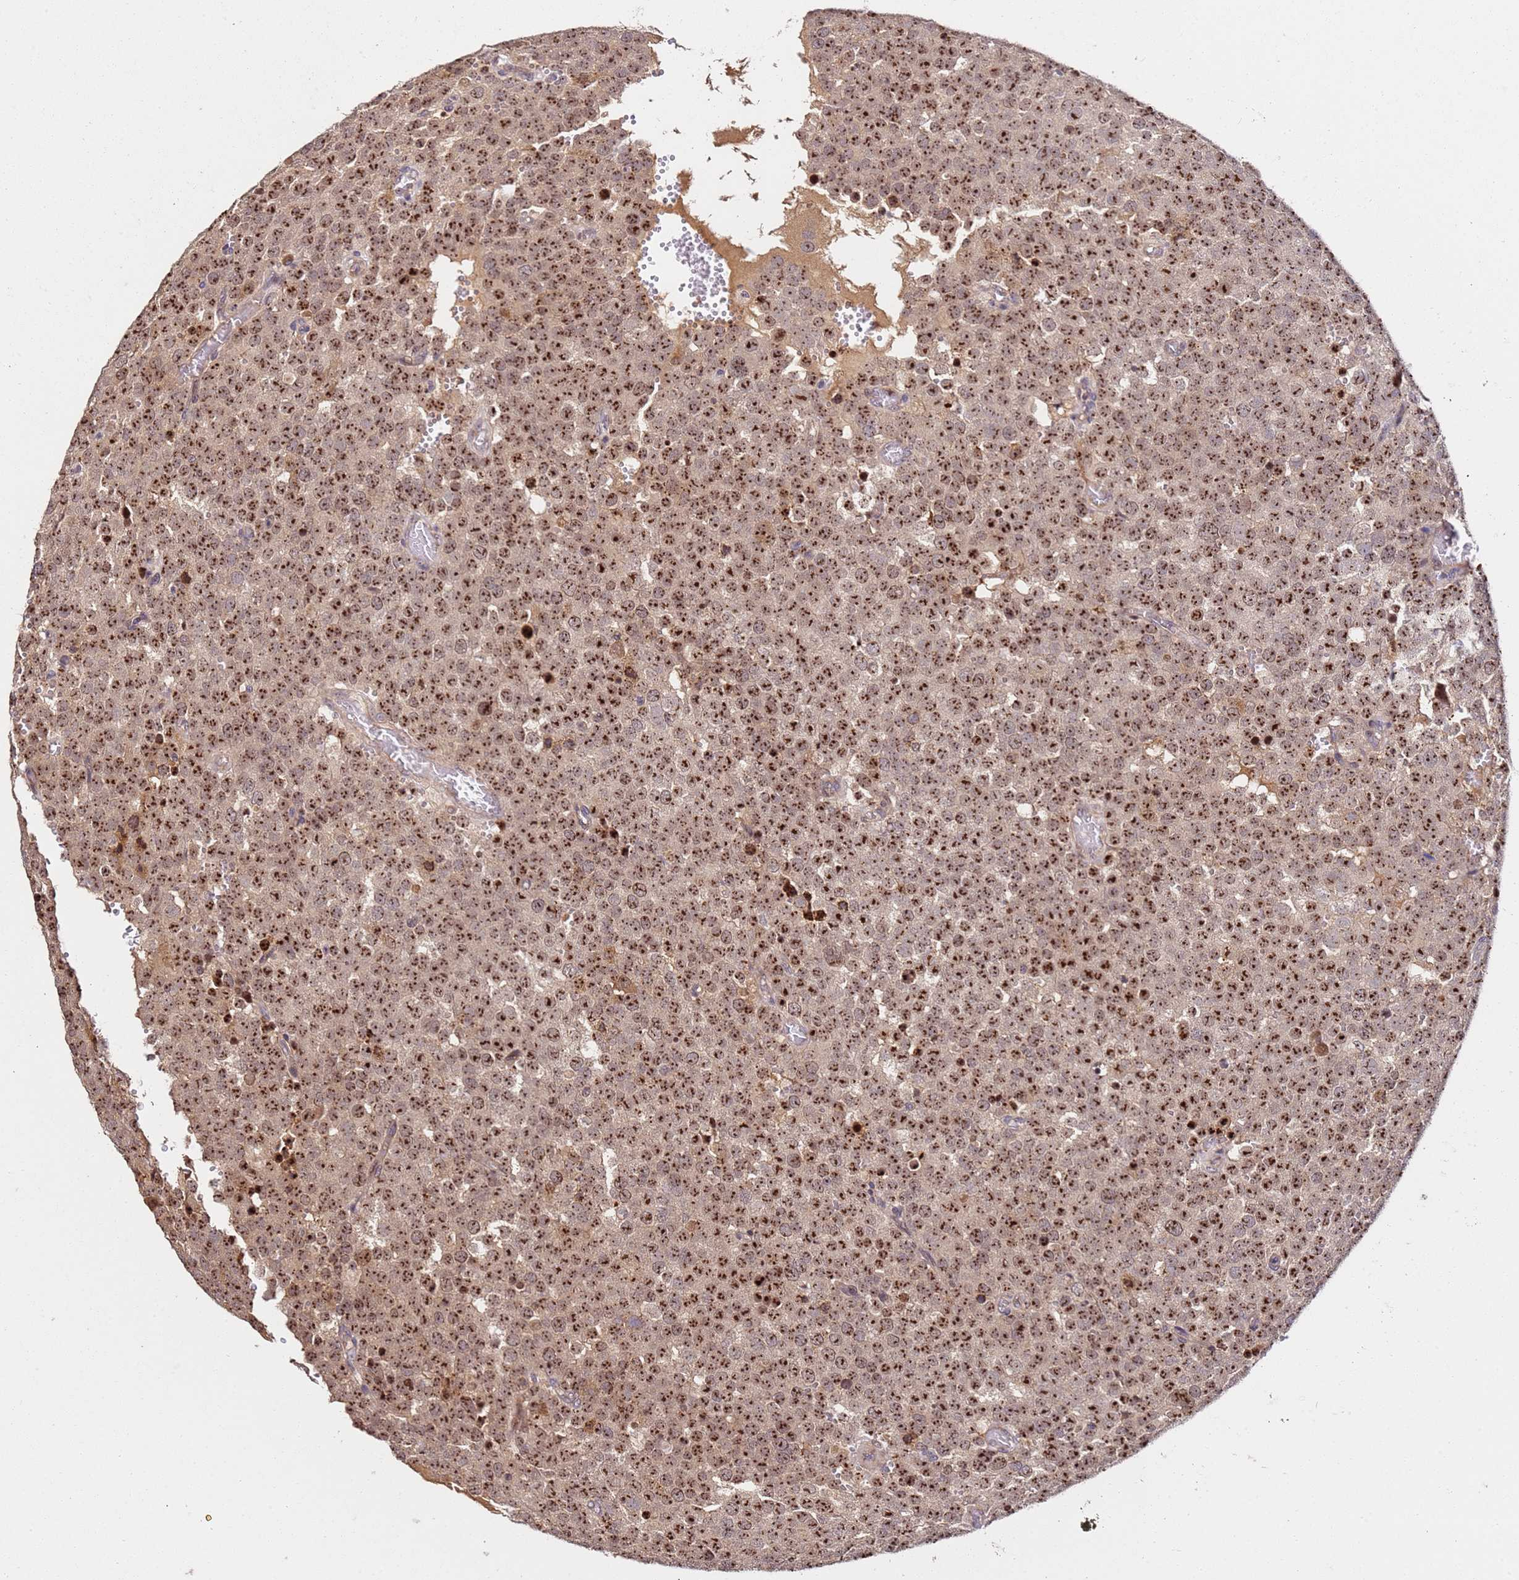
{"staining": {"intensity": "strong", "quantity": ">75%", "location": "nuclear"}, "tissue": "testis cancer", "cell_type": "Tumor cells", "image_type": "cancer", "snomed": [{"axis": "morphology", "description": "Normal tissue, NOS"}, {"axis": "morphology", "description": "Seminoma, NOS"}, {"axis": "topography", "description": "Testis"}], "caption": "Testis cancer (seminoma) stained for a protein (brown) exhibits strong nuclear positive expression in about >75% of tumor cells.", "gene": "DDX27", "patient": {"sex": "male", "age": 71}}